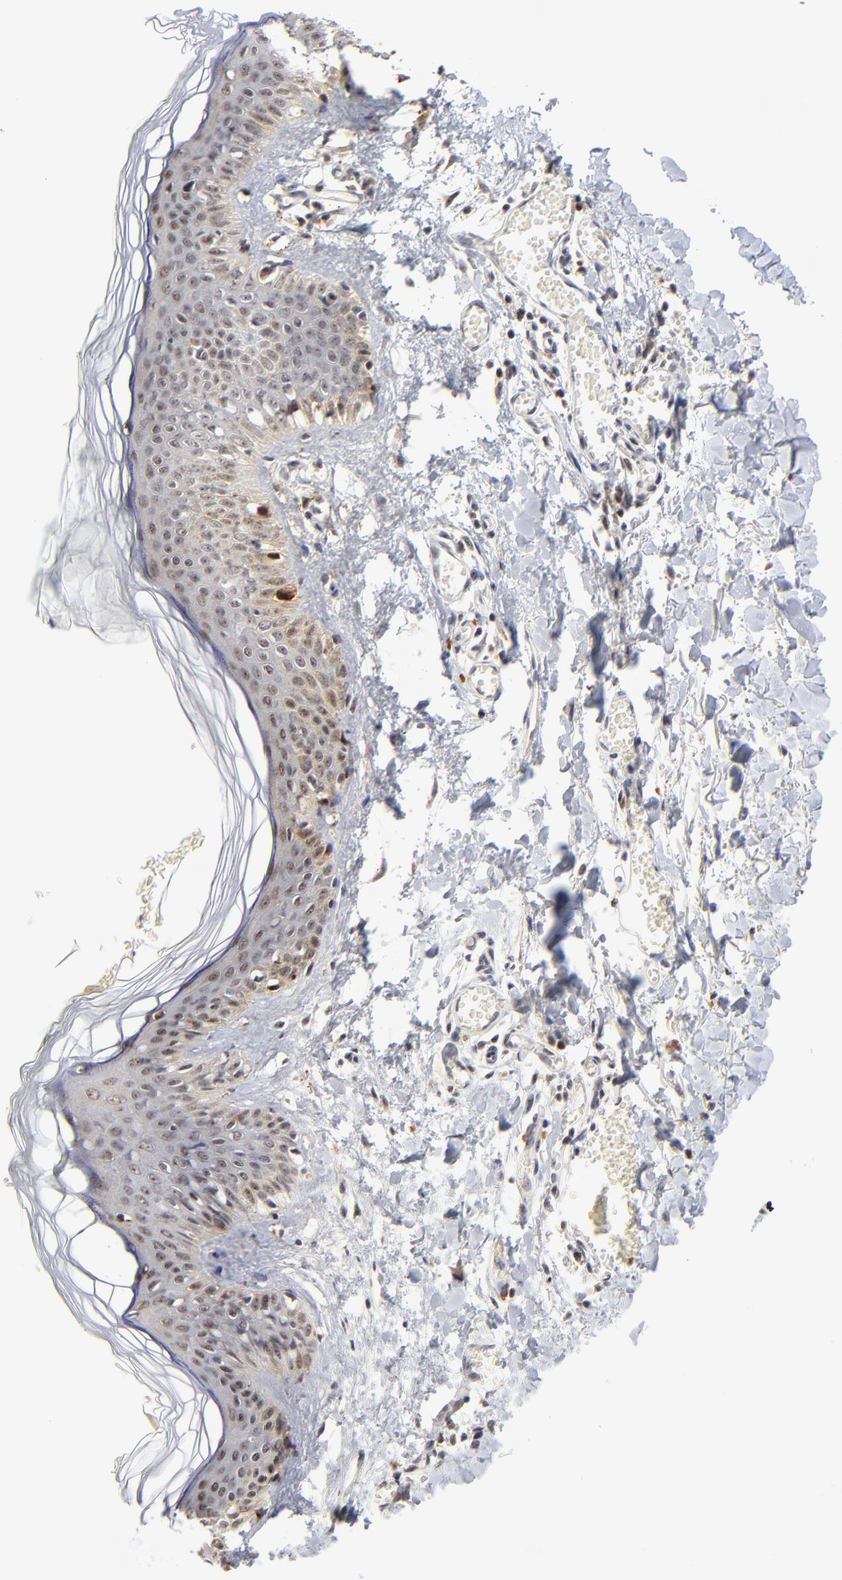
{"staining": {"intensity": "weak", "quantity": ">75%", "location": "cytoplasmic/membranous"}, "tissue": "skin", "cell_type": "Fibroblasts", "image_type": "normal", "snomed": [{"axis": "morphology", "description": "Normal tissue, NOS"}, {"axis": "morphology", "description": "Sarcoma, NOS"}, {"axis": "topography", "description": "Skin"}, {"axis": "topography", "description": "Soft tissue"}], "caption": "Immunohistochemical staining of normal skin shows low levels of weak cytoplasmic/membranous positivity in about >75% of fibroblasts.", "gene": "ZNF419", "patient": {"sex": "female", "age": 51}}